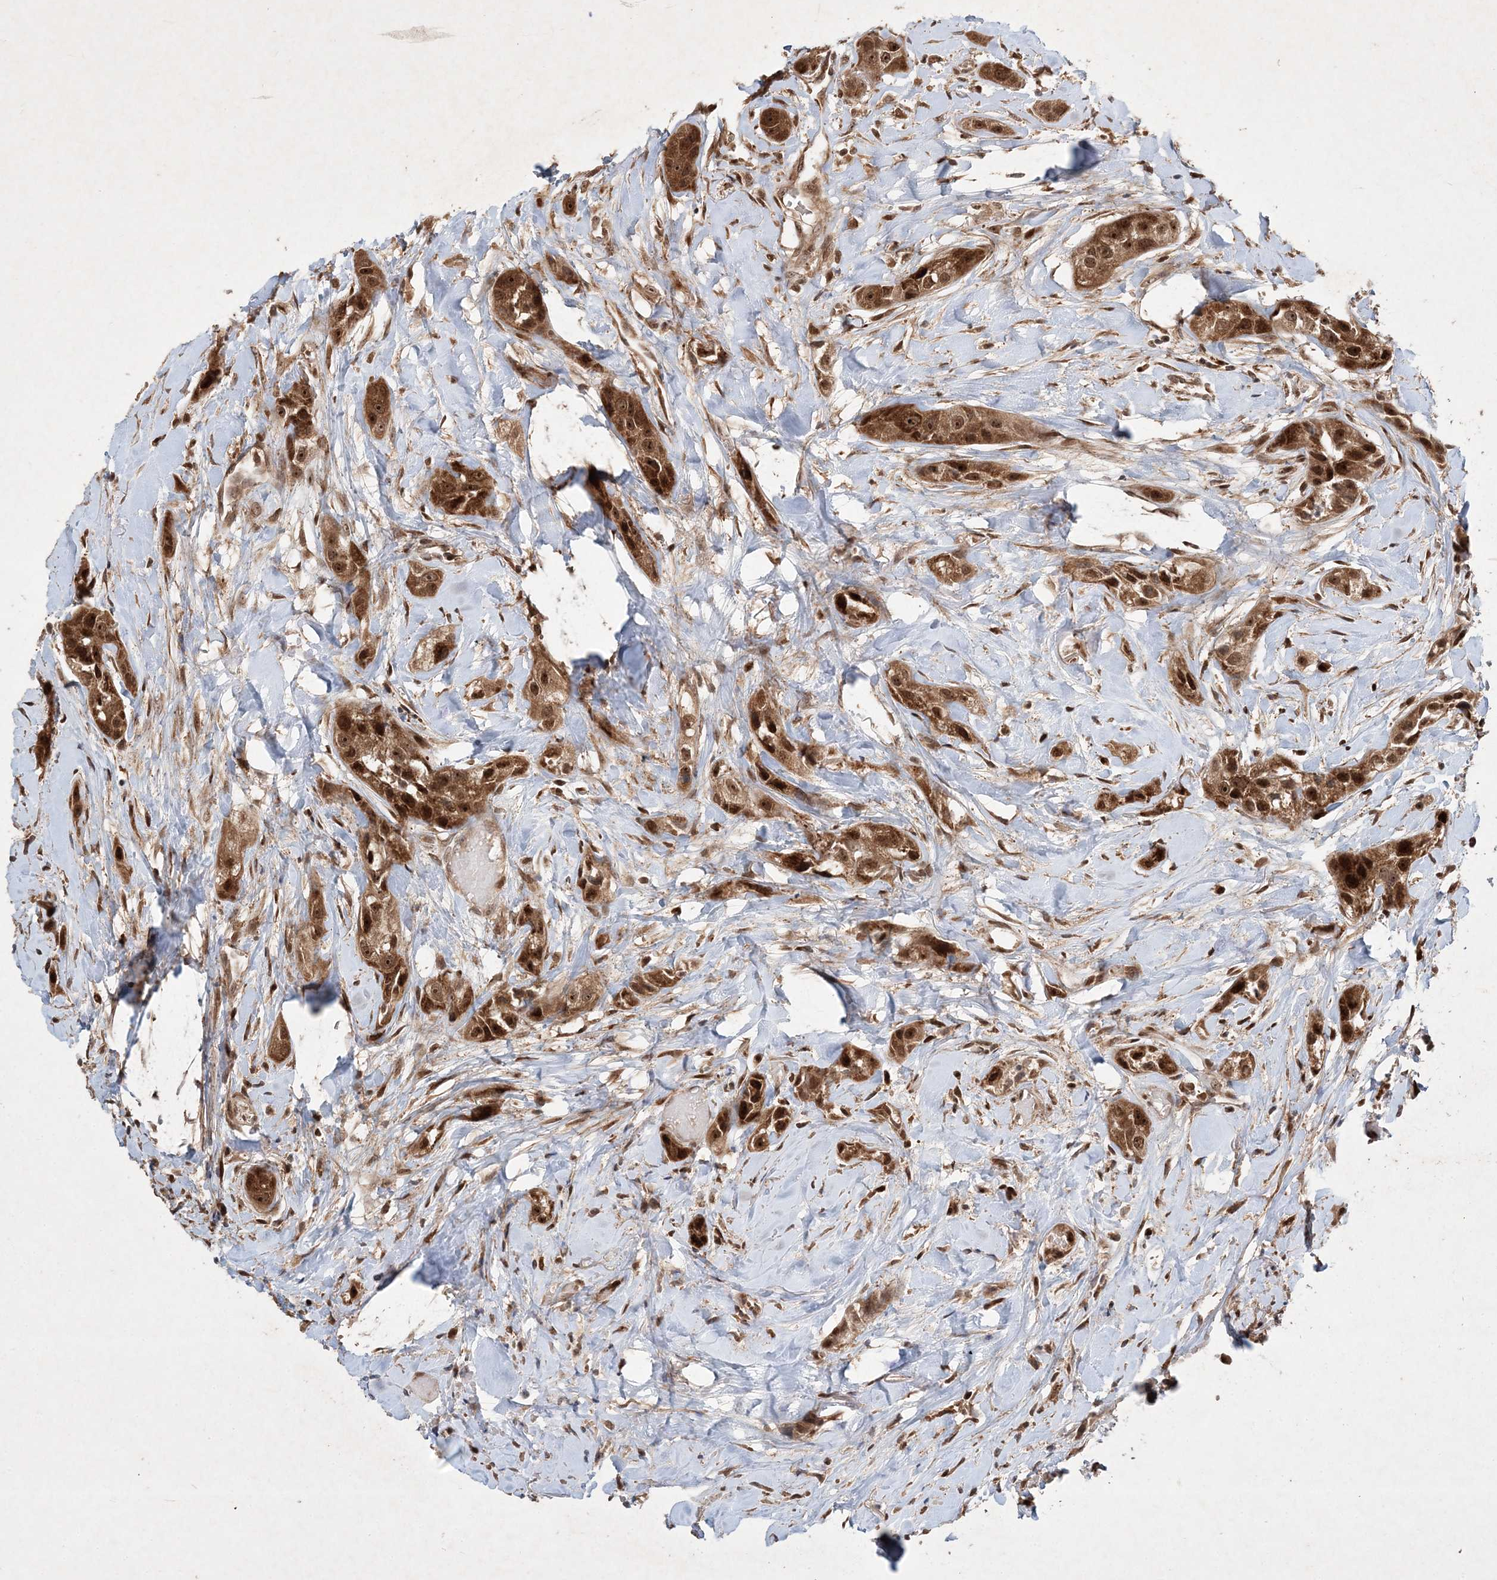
{"staining": {"intensity": "moderate", "quantity": ">75%", "location": "cytoplasmic/membranous,nuclear"}, "tissue": "head and neck cancer", "cell_type": "Tumor cells", "image_type": "cancer", "snomed": [{"axis": "morphology", "description": "Normal tissue, NOS"}, {"axis": "morphology", "description": "Squamous cell carcinoma, NOS"}, {"axis": "topography", "description": "Skeletal muscle"}, {"axis": "topography", "description": "Head-Neck"}], "caption": "Immunohistochemistry (IHC) of human head and neck cancer (squamous cell carcinoma) reveals medium levels of moderate cytoplasmic/membranous and nuclear staining in about >75% of tumor cells.", "gene": "UBR3", "patient": {"sex": "male", "age": 51}}